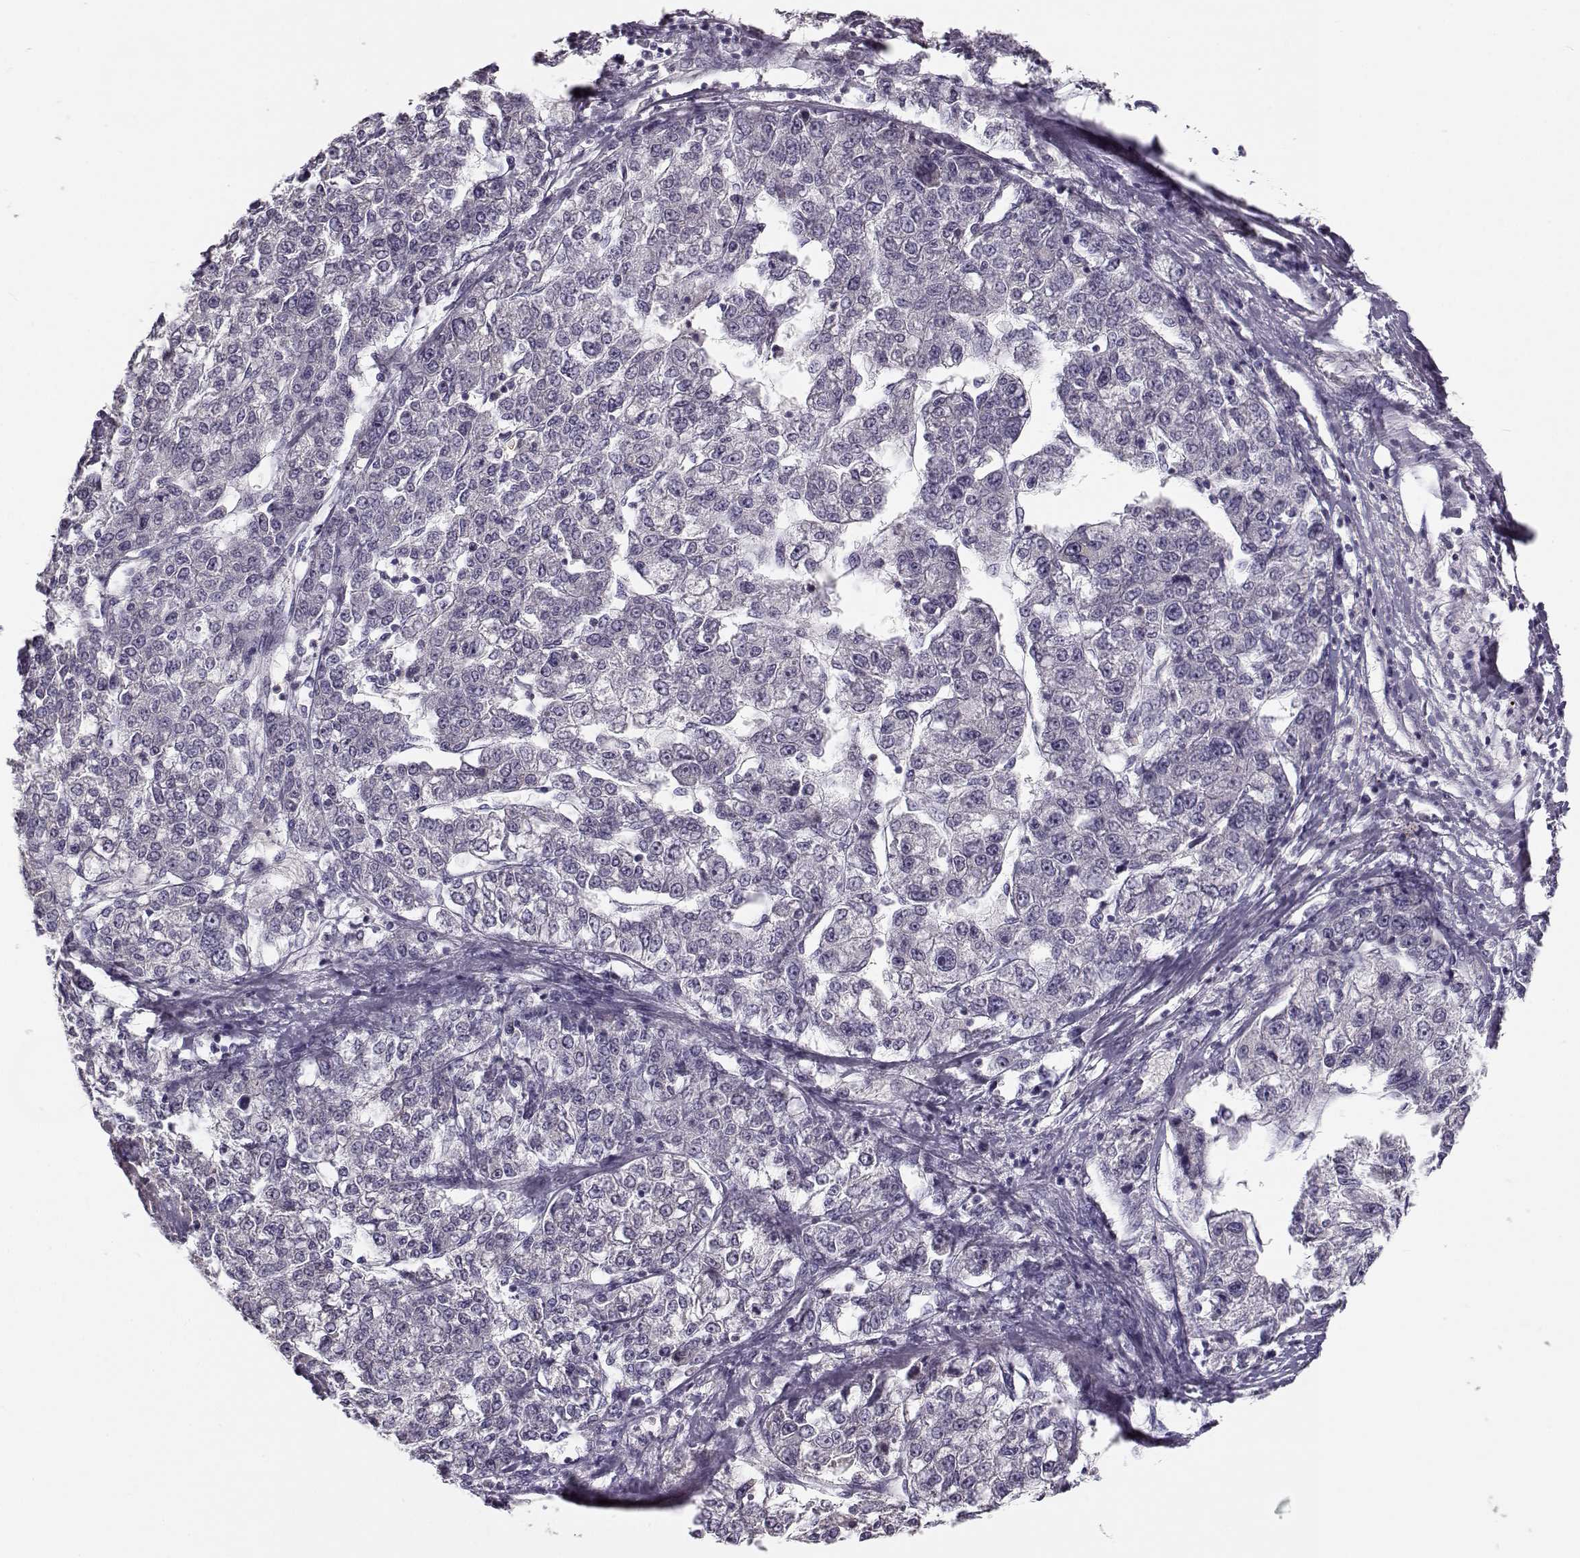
{"staining": {"intensity": "negative", "quantity": "none", "location": "none"}, "tissue": "liver cancer", "cell_type": "Tumor cells", "image_type": "cancer", "snomed": [{"axis": "morphology", "description": "Carcinoma, Hepatocellular, NOS"}, {"axis": "topography", "description": "Liver"}], "caption": "There is no significant expression in tumor cells of liver hepatocellular carcinoma.", "gene": "TMEM145", "patient": {"sex": "male", "age": 56}}